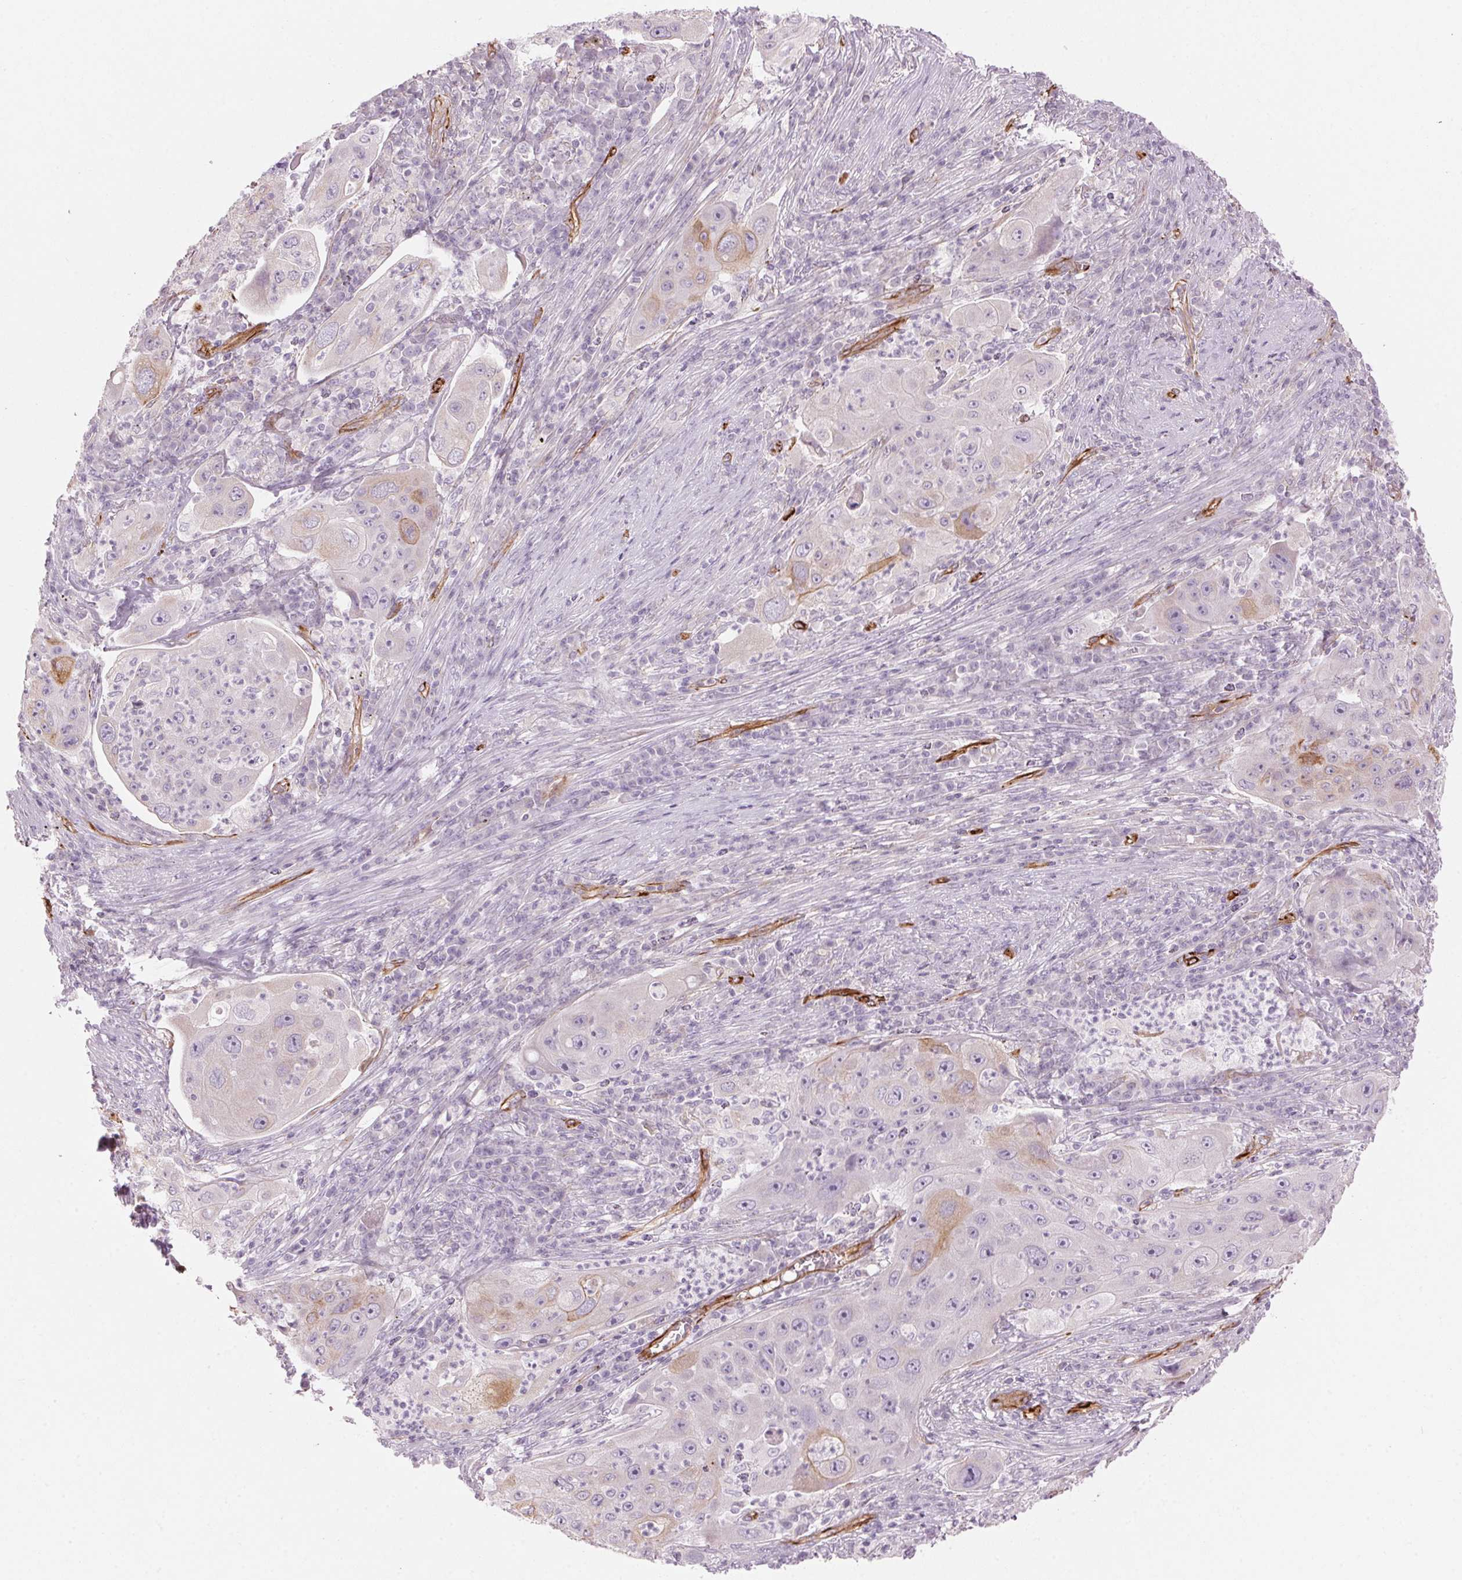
{"staining": {"intensity": "weak", "quantity": "<25%", "location": "cytoplasmic/membranous"}, "tissue": "lung cancer", "cell_type": "Tumor cells", "image_type": "cancer", "snomed": [{"axis": "morphology", "description": "Squamous cell carcinoma, NOS"}, {"axis": "topography", "description": "Lung"}], "caption": "Tumor cells are negative for protein expression in human lung cancer. (Brightfield microscopy of DAB immunohistochemistry (IHC) at high magnification).", "gene": "CLPS", "patient": {"sex": "female", "age": 59}}